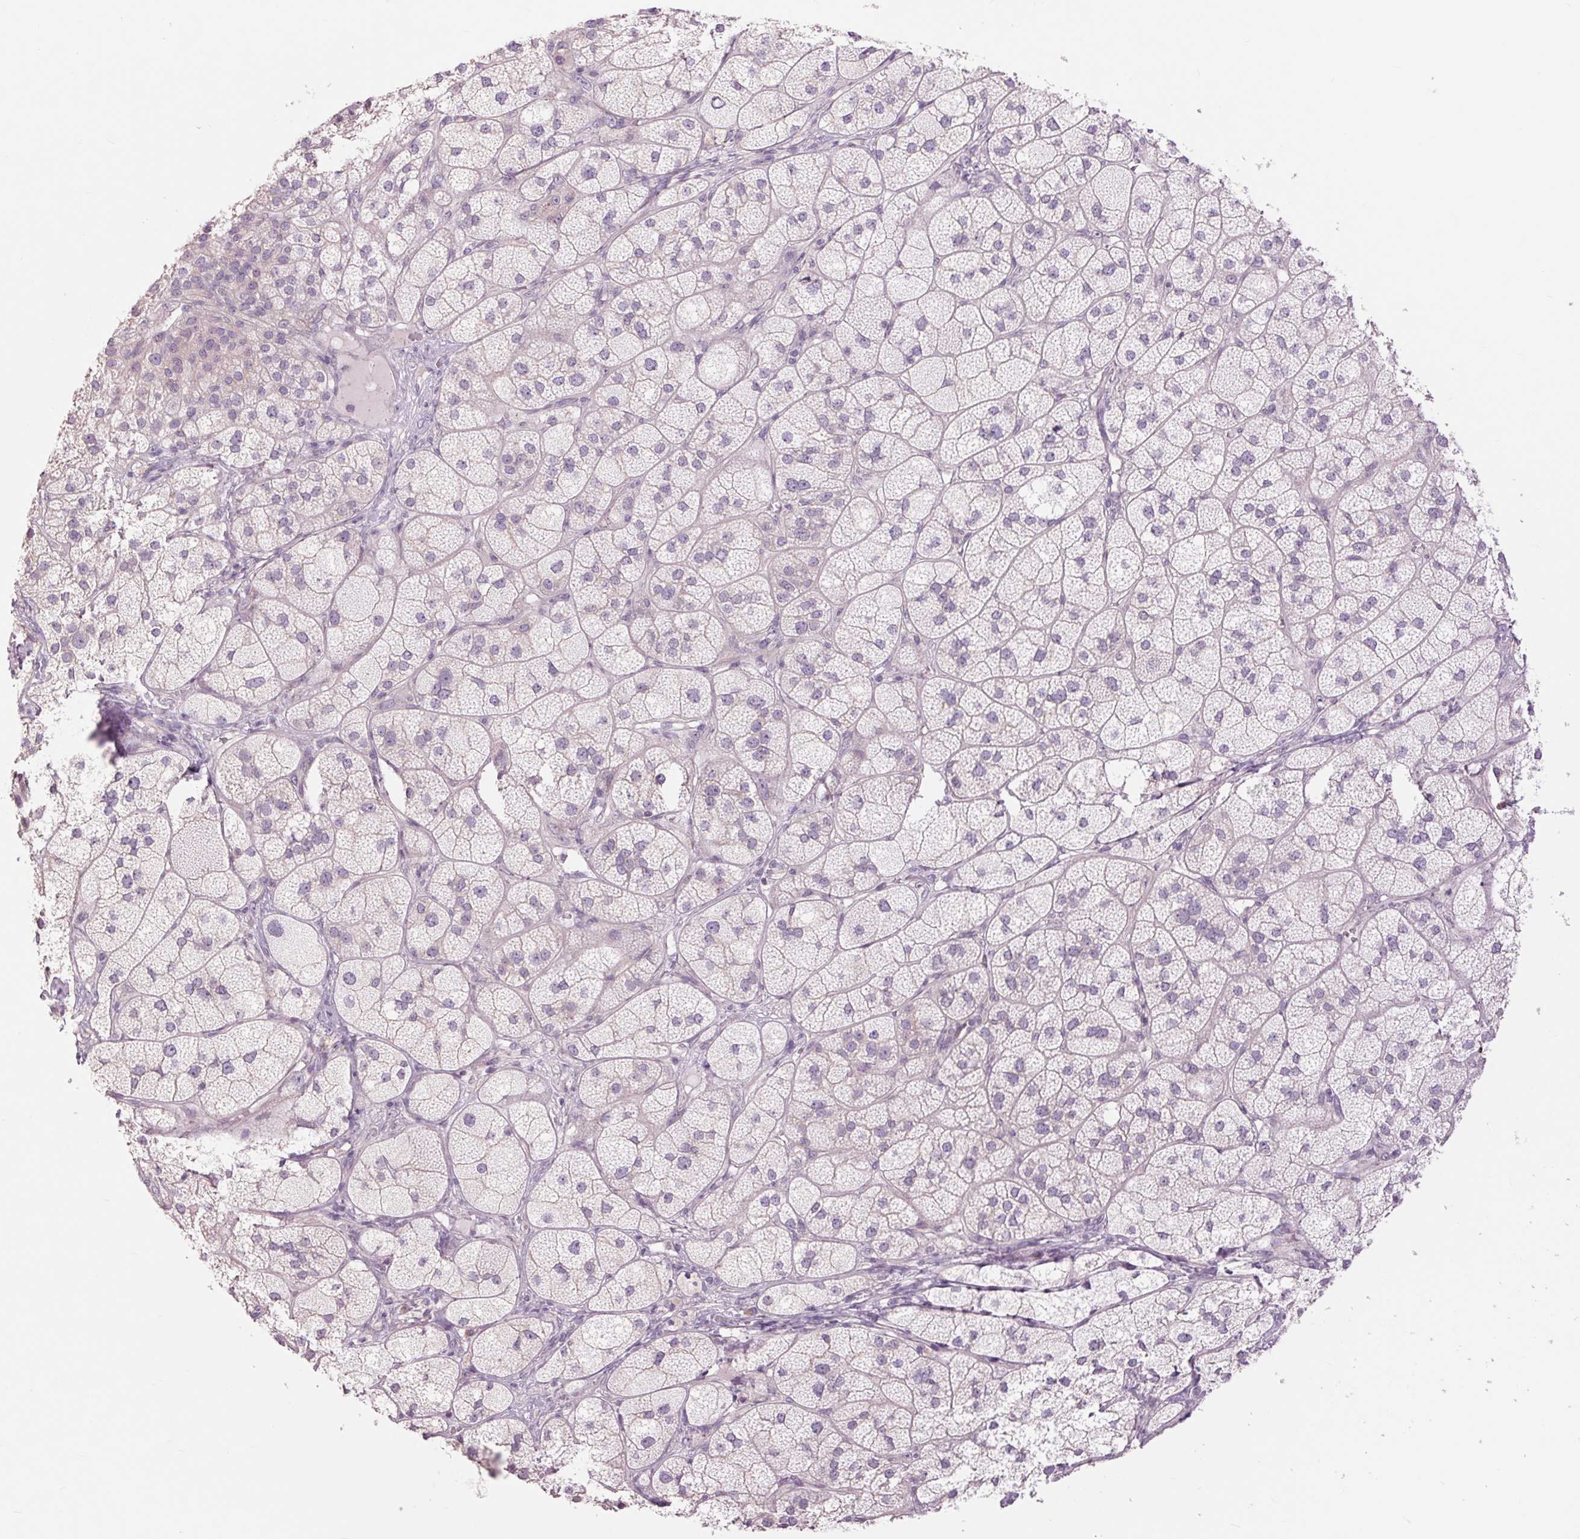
{"staining": {"intensity": "negative", "quantity": "none", "location": "none"}, "tissue": "adrenal gland", "cell_type": "Glandular cells", "image_type": "normal", "snomed": [{"axis": "morphology", "description": "Normal tissue, NOS"}, {"axis": "topography", "description": "Adrenal gland"}], "caption": "This is an immunohistochemistry (IHC) photomicrograph of unremarkable adrenal gland. There is no positivity in glandular cells.", "gene": "CTNNA3", "patient": {"sex": "female", "age": 60}}